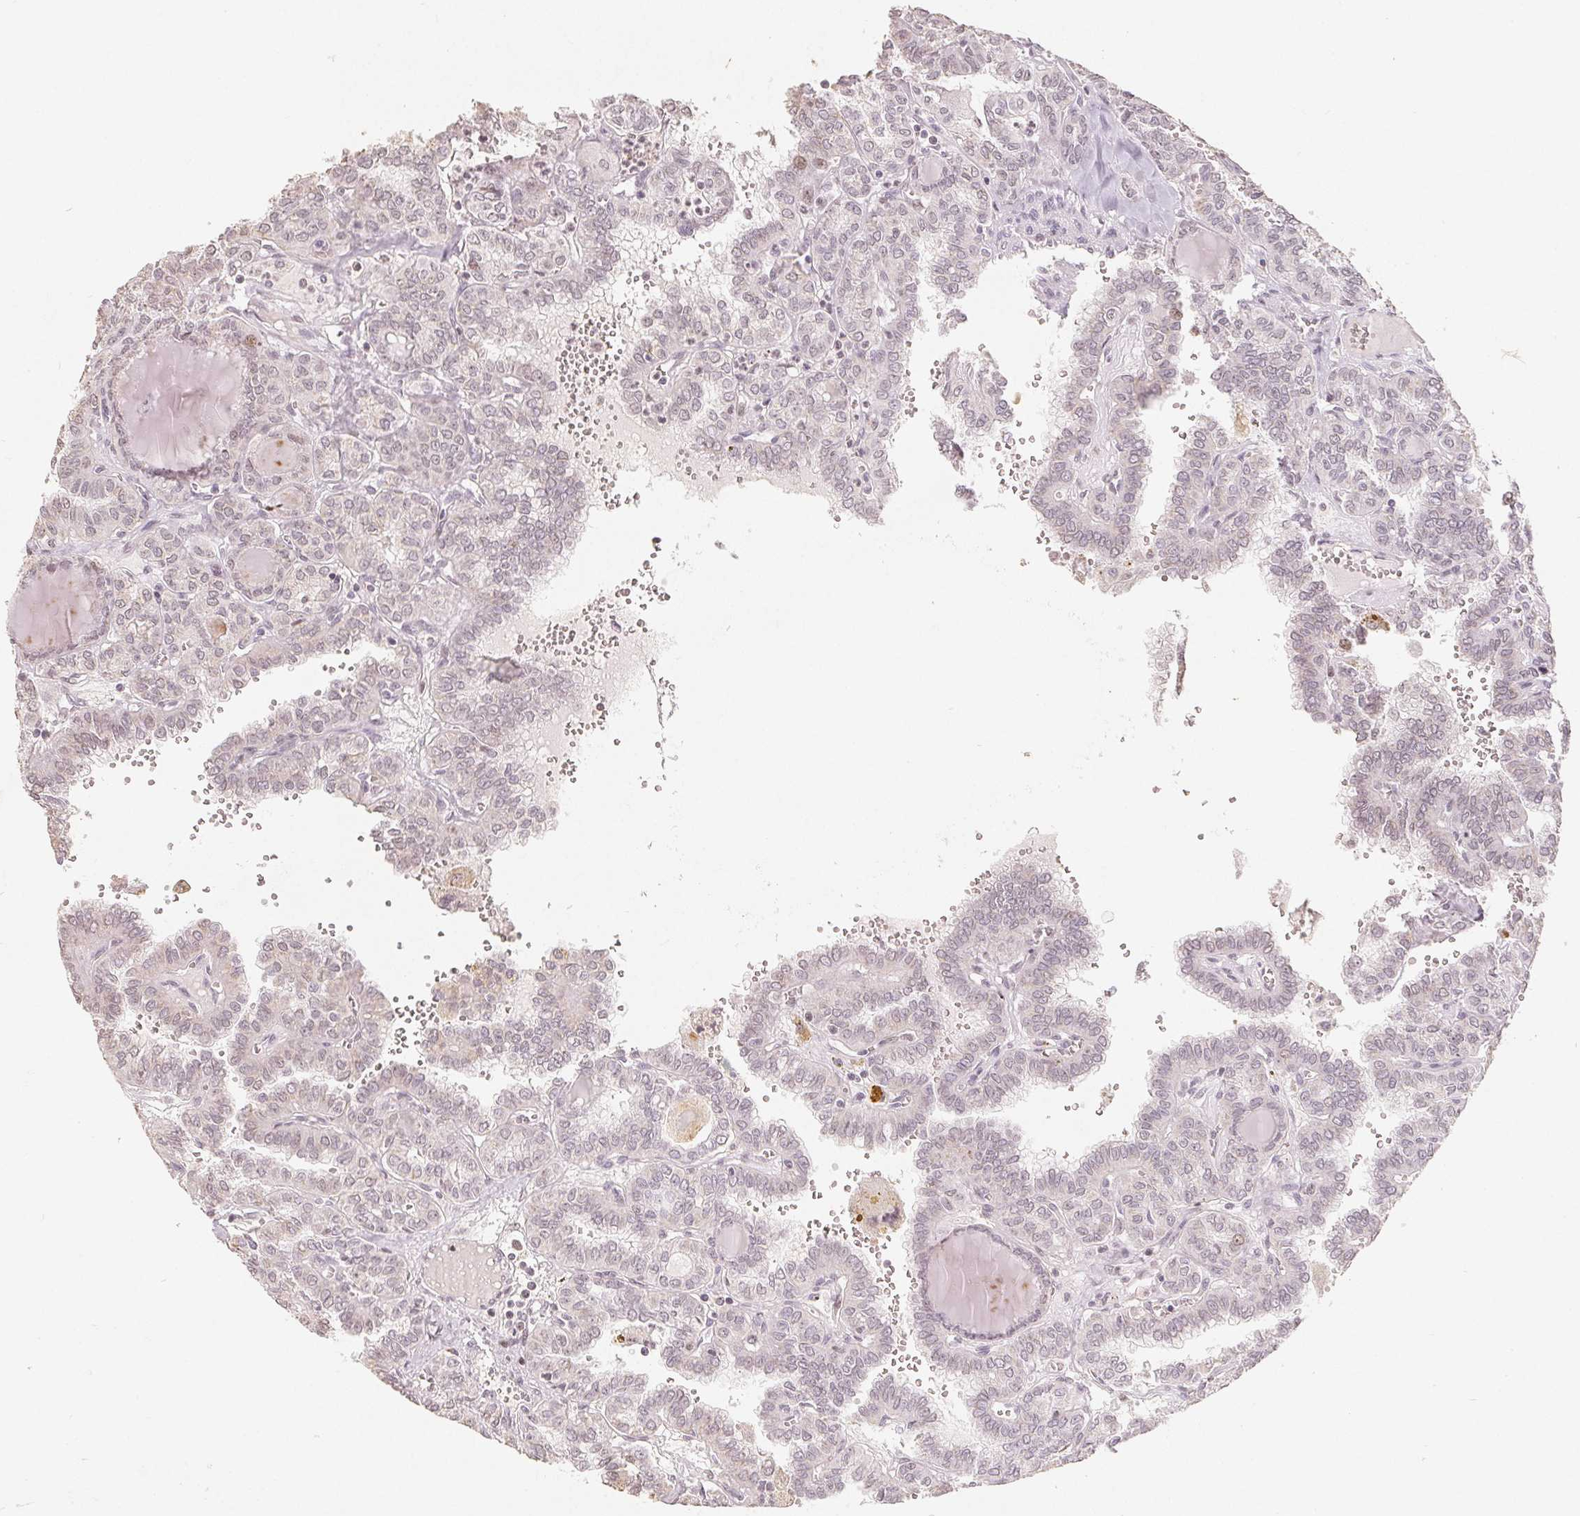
{"staining": {"intensity": "negative", "quantity": "none", "location": "none"}, "tissue": "thyroid cancer", "cell_type": "Tumor cells", "image_type": "cancer", "snomed": [{"axis": "morphology", "description": "Papillary adenocarcinoma, NOS"}, {"axis": "topography", "description": "Thyroid gland"}], "caption": "Histopathology image shows no protein staining in tumor cells of thyroid cancer tissue.", "gene": "CCDC138", "patient": {"sex": "female", "age": 41}}